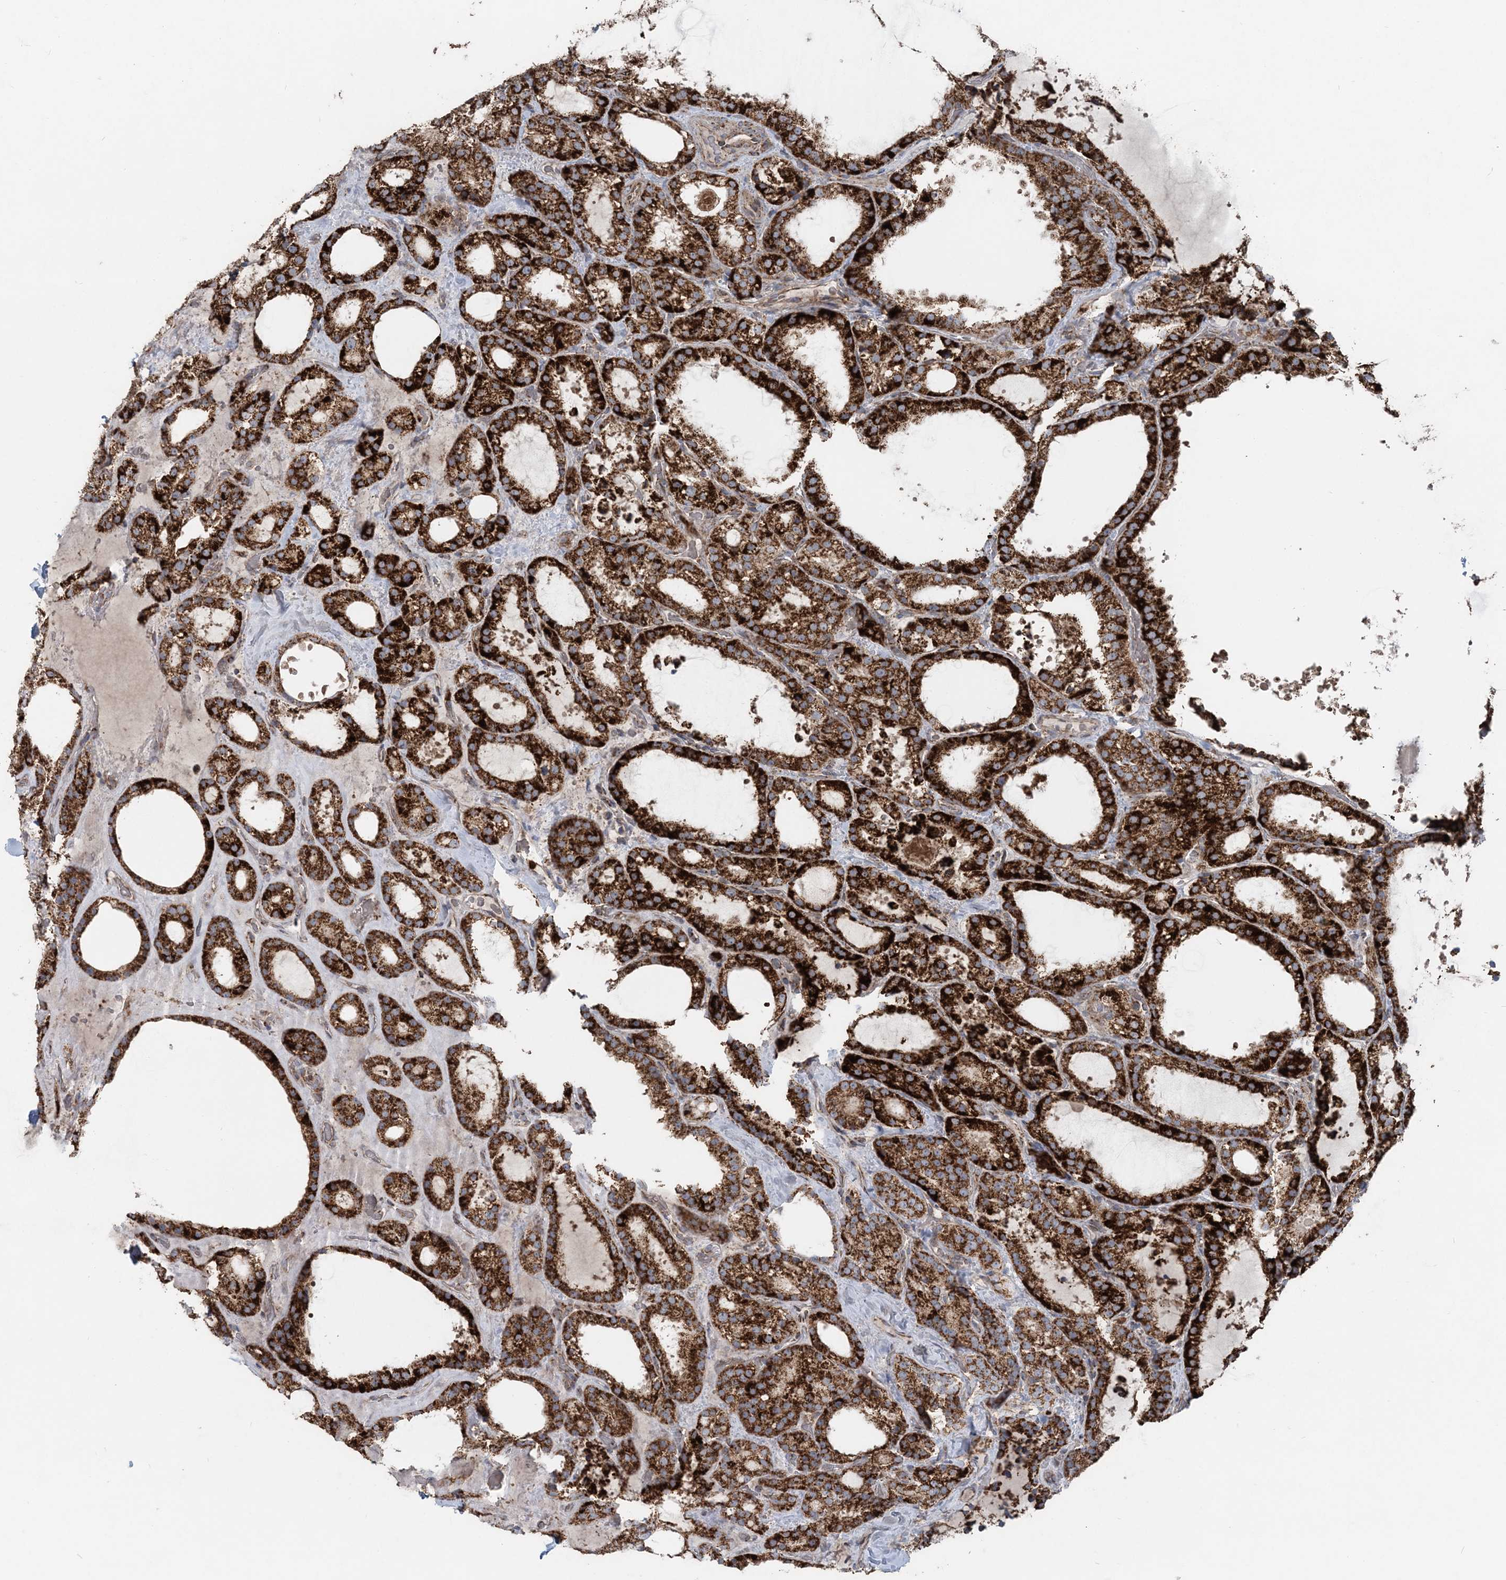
{"staining": {"intensity": "strong", "quantity": ">75%", "location": "cytoplasmic/membranous"}, "tissue": "thyroid cancer", "cell_type": "Tumor cells", "image_type": "cancer", "snomed": [{"axis": "morphology", "description": "Papillary adenocarcinoma, NOS"}, {"axis": "topography", "description": "Thyroid gland"}], "caption": "Papillary adenocarcinoma (thyroid) stained with DAB (3,3'-diaminobenzidine) immunohistochemistry shows high levels of strong cytoplasmic/membranous expression in approximately >75% of tumor cells. (IHC, brightfield microscopy, high magnification).", "gene": "LRPPRC", "patient": {"sex": "male", "age": 77}}